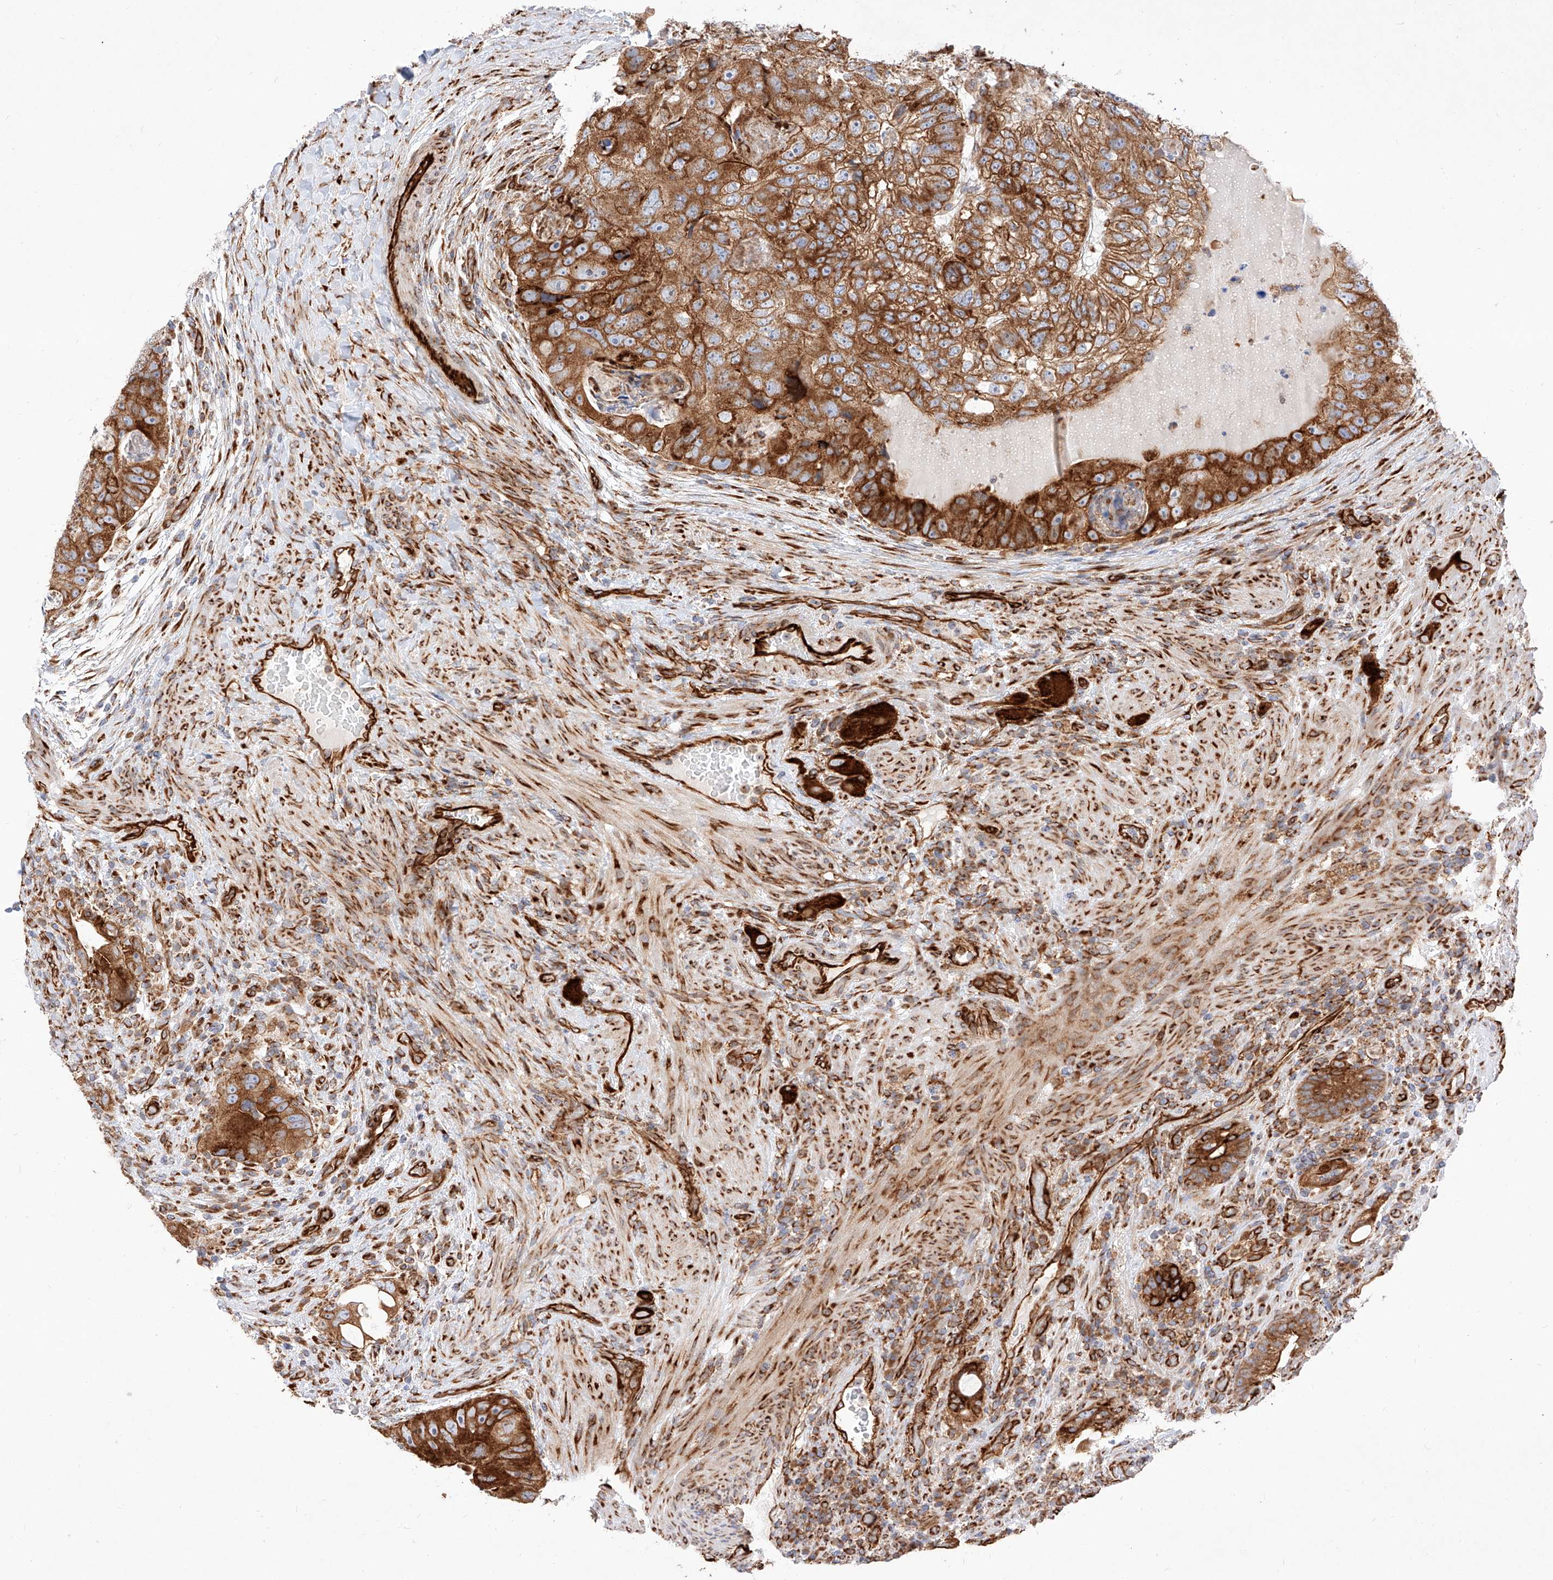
{"staining": {"intensity": "strong", "quantity": ">75%", "location": "cytoplasmic/membranous"}, "tissue": "colorectal cancer", "cell_type": "Tumor cells", "image_type": "cancer", "snomed": [{"axis": "morphology", "description": "Adenocarcinoma, NOS"}, {"axis": "topography", "description": "Rectum"}], "caption": "Adenocarcinoma (colorectal) stained for a protein shows strong cytoplasmic/membranous positivity in tumor cells.", "gene": "CSGALNACT2", "patient": {"sex": "male", "age": 59}}